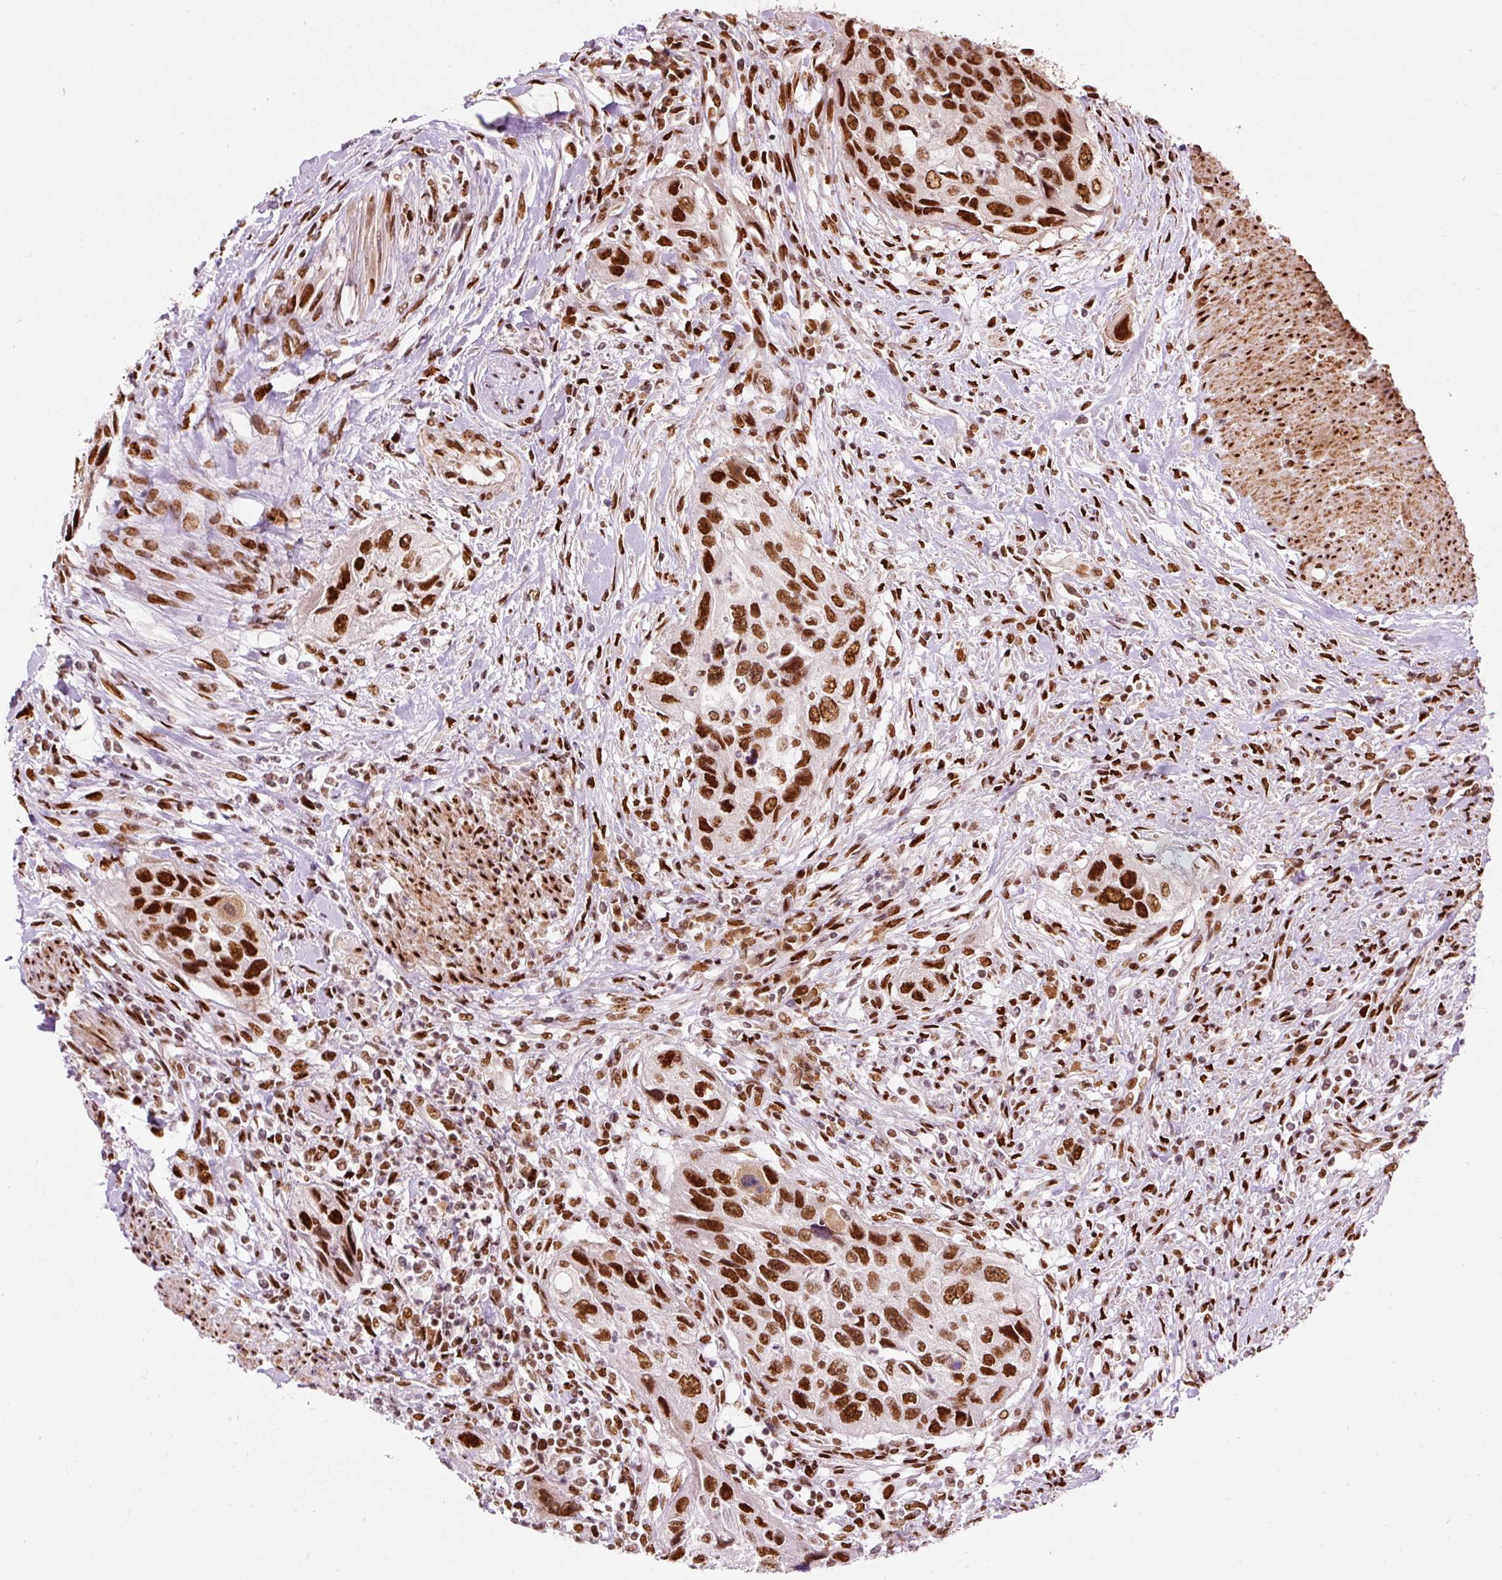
{"staining": {"intensity": "strong", "quantity": ">75%", "location": "nuclear"}, "tissue": "urothelial cancer", "cell_type": "Tumor cells", "image_type": "cancer", "snomed": [{"axis": "morphology", "description": "Urothelial carcinoma, High grade"}, {"axis": "topography", "description": "Urinary bladder"}], "caption": "Urothelial carcinoma (high-grade) stained with DAB immunohistochemistry displays high levels of strong nuclear expression in about >75% of tumor cells.", "gene": "HNRNPC", "patient": {"sex": "female", "age": 60}}